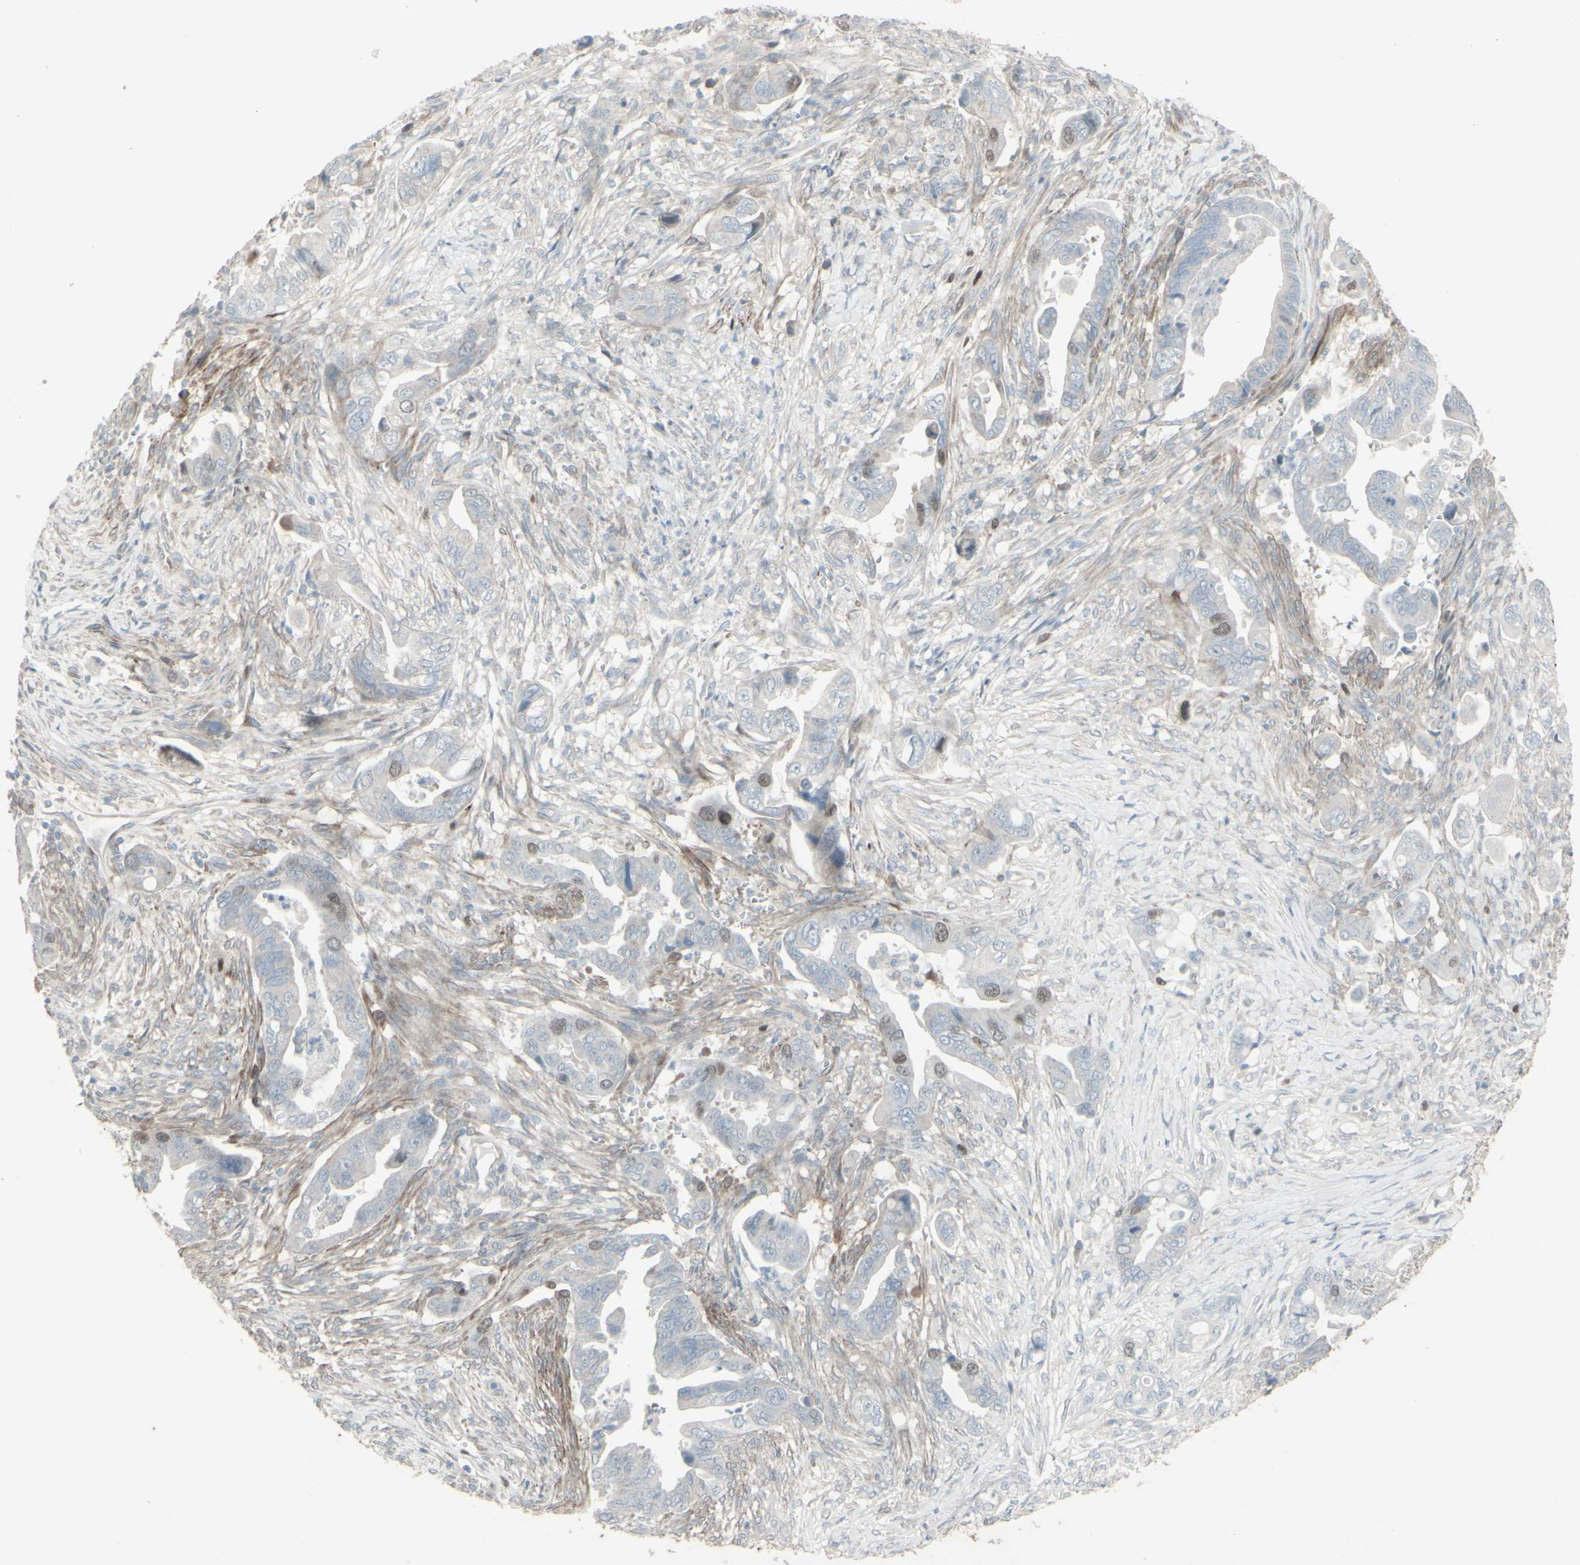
{"staining": {"intensity": "moderate", "quantity": "<25%", "location": "nuclear"}, "tissue": "pancreatic cancer", "cell_type": "Tumor cells", "image_type": "cancer", "snomed": [{"axis": "morphology", "description": "Adenocarcinoma, NOS"}, {"axis": "topography", "description": "Pancreas"}], "caption": "Pancreatic cancer tissue reveals moderate nuclear expression in approximately <25% of tumor cells, visualized by immunohistochemistry.", "gene": "GMNN", "patient": {"sex": "male", "age": 70}}